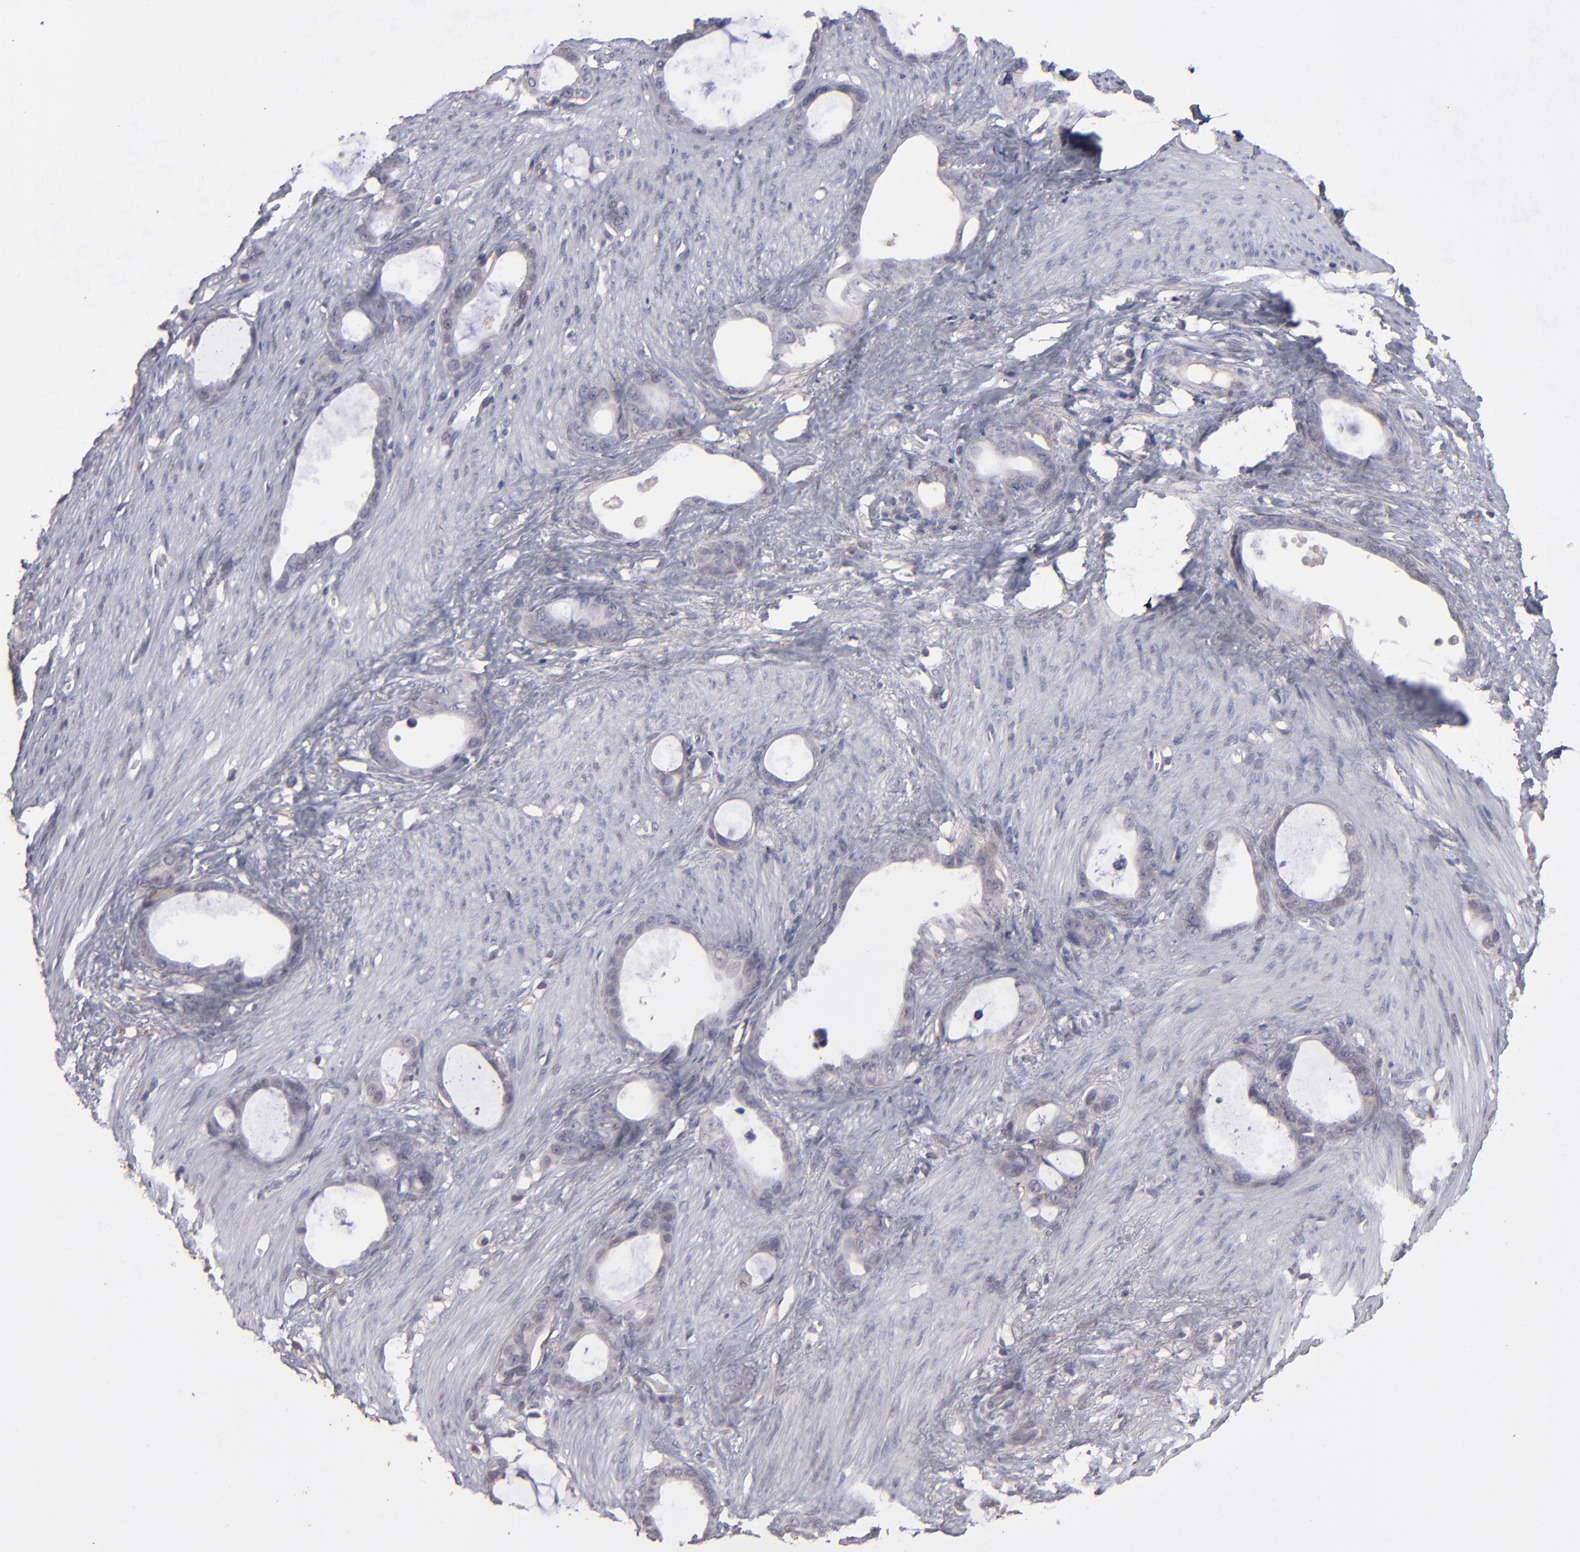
{"staining": {"intensity": "weak", "quantity": "<25%", "location": "cytoplasmic/membranous"}, "tissue": "stomach cancer", "cell_type": "Tumor cells", "image_type": "cancer", "snomed": [{"axis": "morphology", "description": "Adenocarcinoma, NOS"}, {"axis": "topography", "description": "Stomach"}], "caption": "Human stomach cancer stained for a protein using immunohistochemistry (IHC) exhibits no positivity in tumor cells.", "gene": "ITGB5", "patient": {"sex": "female", "age": 75}}